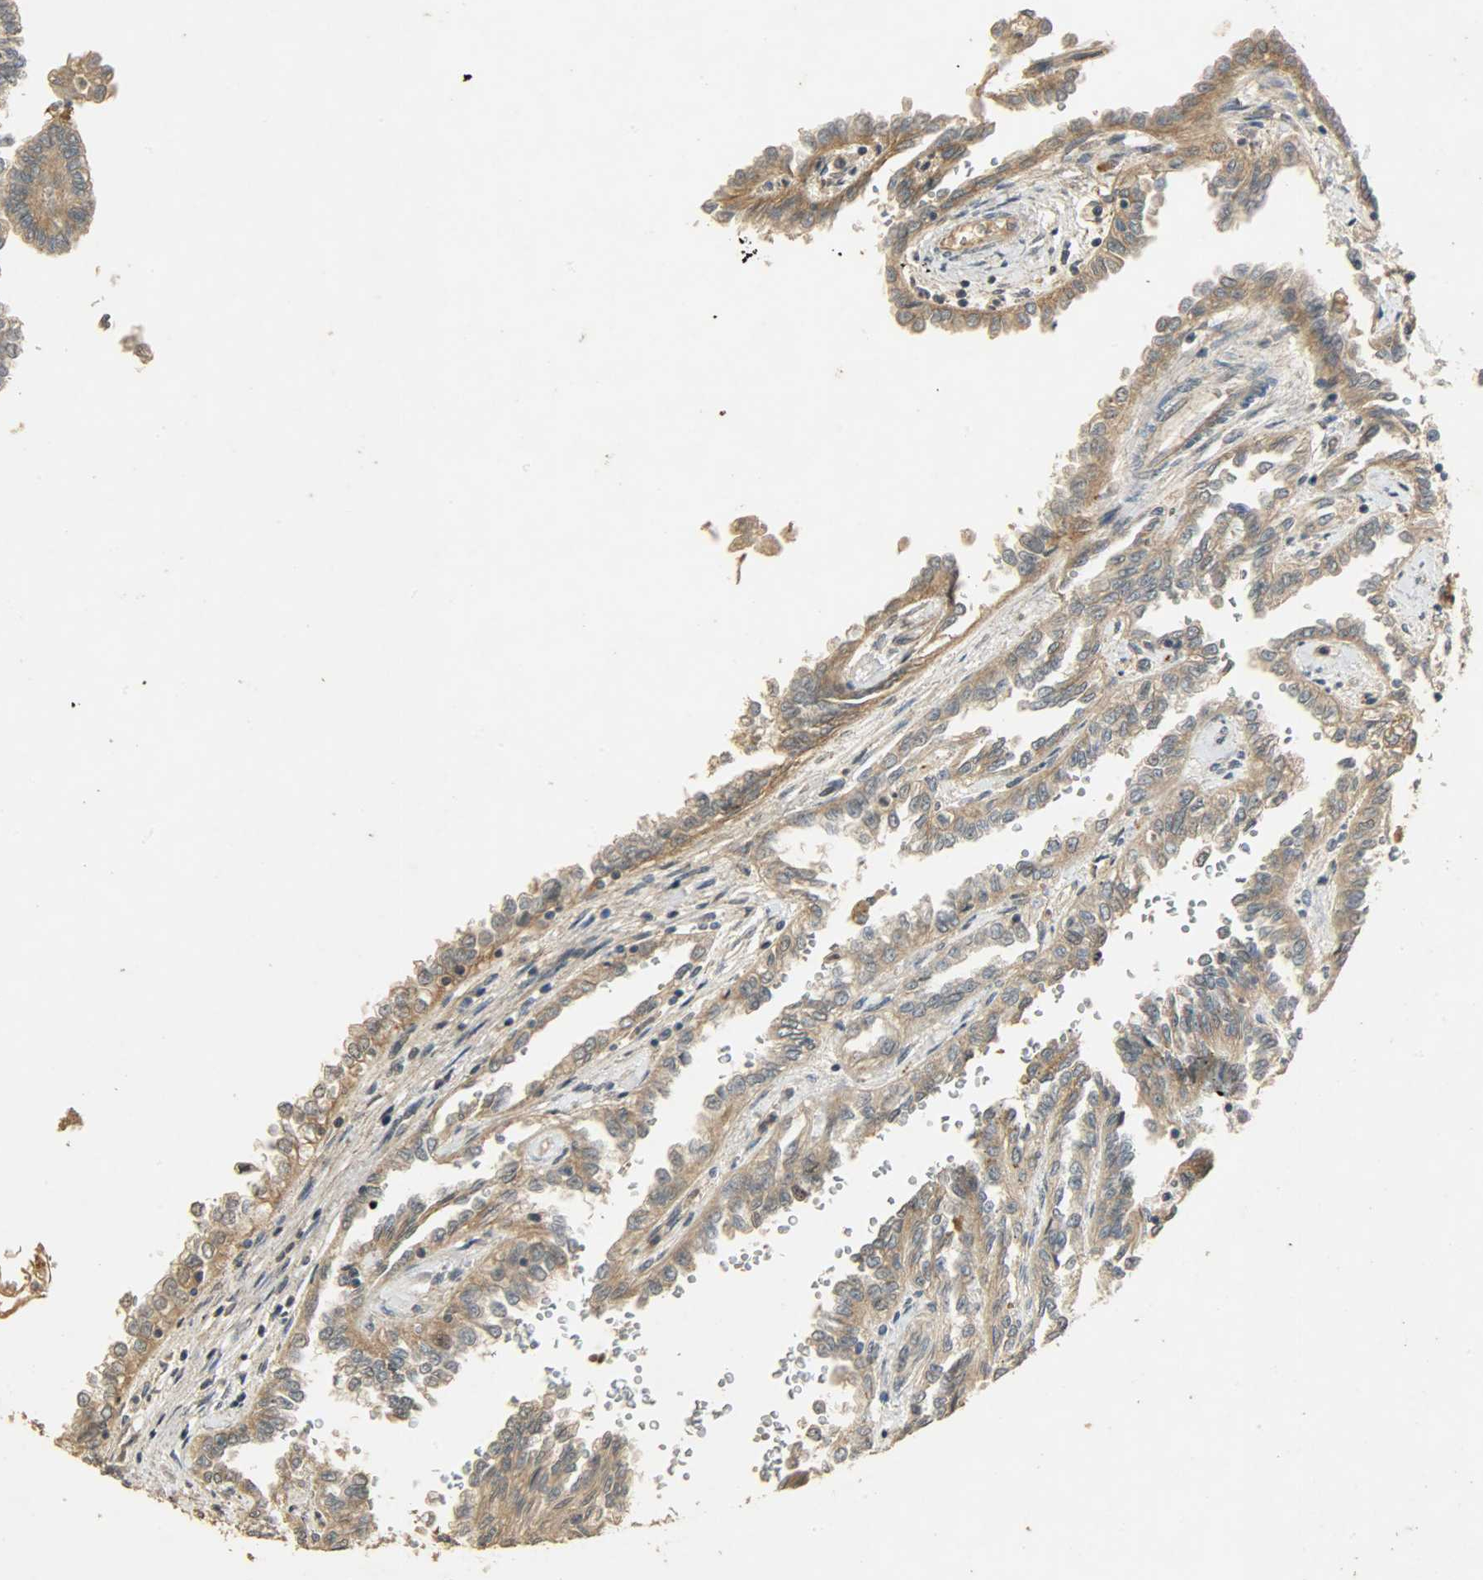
{"staining": {"intensity": "moderate", "quantity": ">75%", "location": "cytoplasmic/membranous"}, "tissue": "renal cancer", "cell_type": "Tumor cells", "image_type": "cancer", "snomed": [{"axis": "morphology", "description": "Inflammation, NOS"}, {"axis": "morphology", "description": "Adenocarcinoma, NOS"}, {"axis": "topography", "description": "Kidney"}], "caption": "Adenocarcinoma (renal) stained with a protein marker displays moderate staining in tumor cells.", "gene": "ATP2B1", "patient": {"sex": "male", "age": 68}}